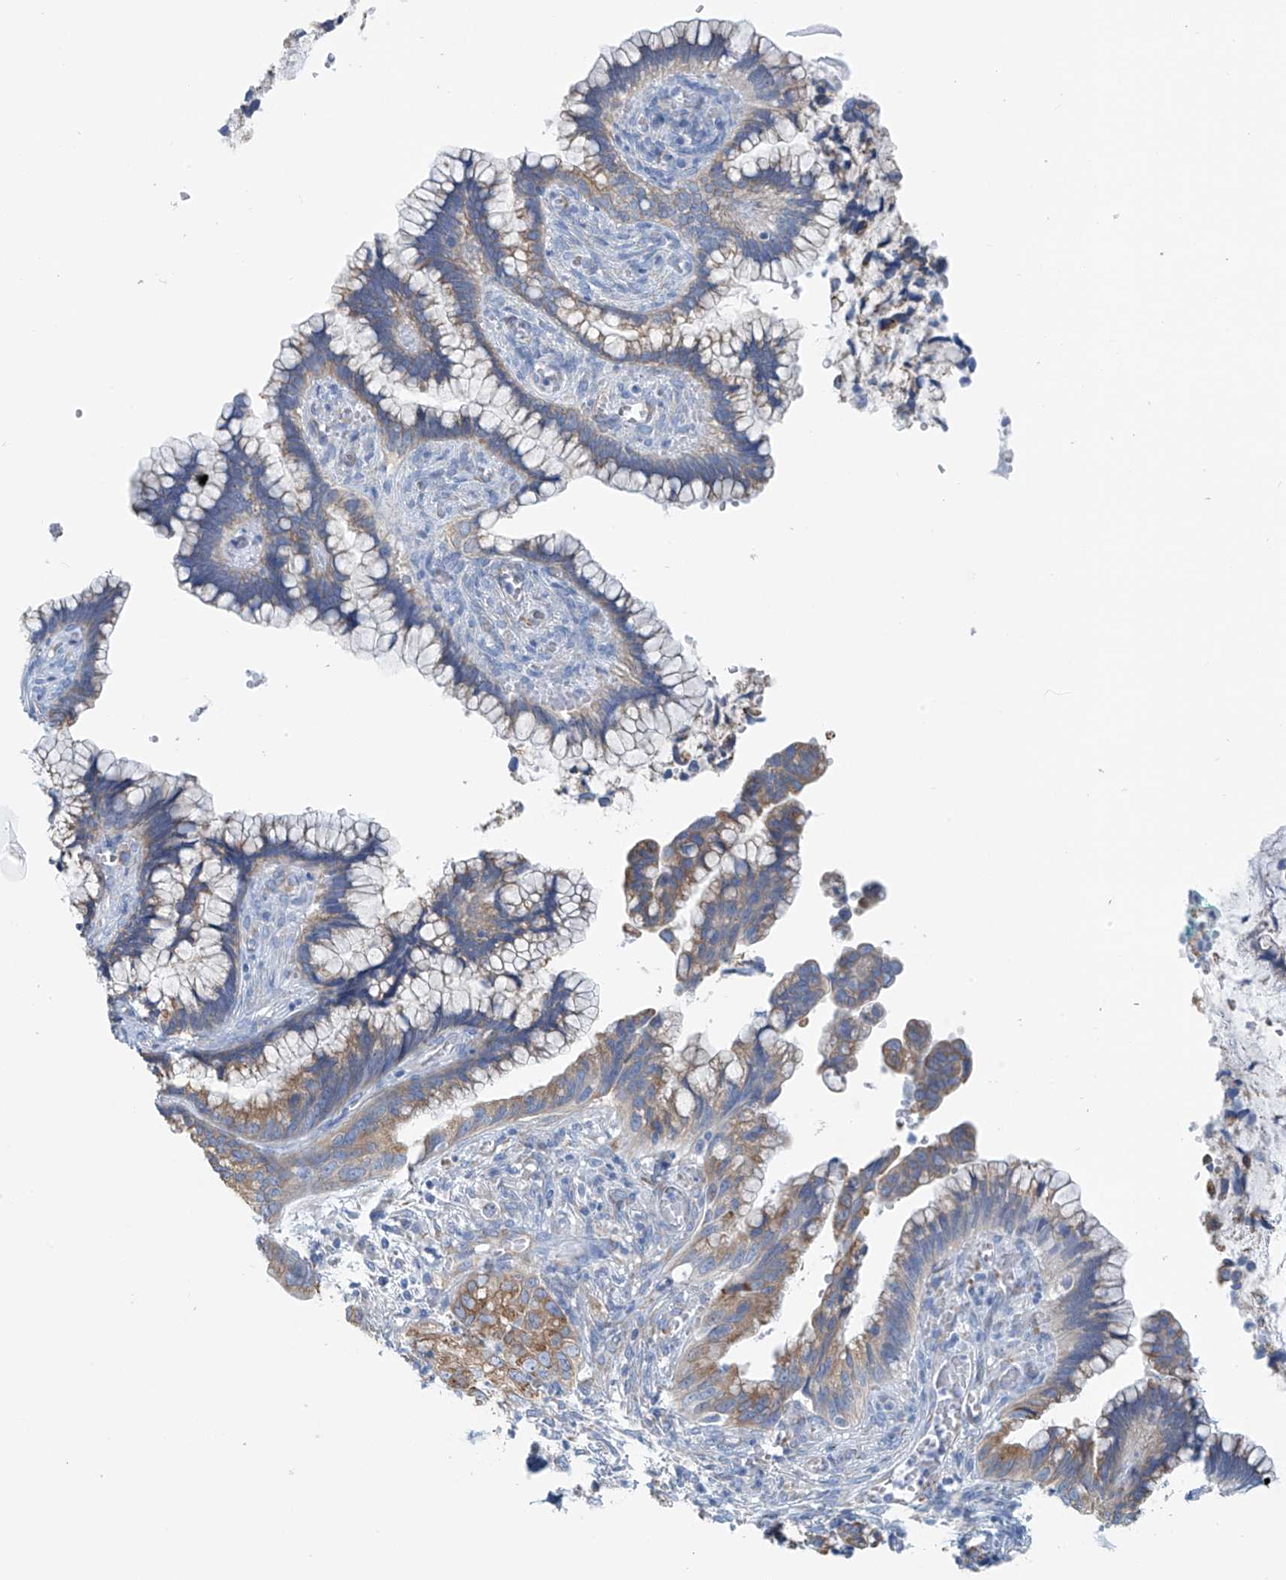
{"staining": {"intensity": "weak", "quantity": "25%-75%", "location": "cytoplasmic/membranous"}, "tissue": "cervical cancer", "cell_type": "Tumor cells", "image_type": "cancer", "snomed": [{"axis": "morphology", "description": "Adenocarcinoma, NOS"}, {"axis": "topography", "description": "Cervix"}], "caption": "About 25%-75% of tumor cells in human cervical adenocarcinoma display weak cytoplasmic/membranous protein expression as visualized by brown immunohistochemical staining.", "gene": "RCN2", "patient": {"sex": "female", "age": 44}}